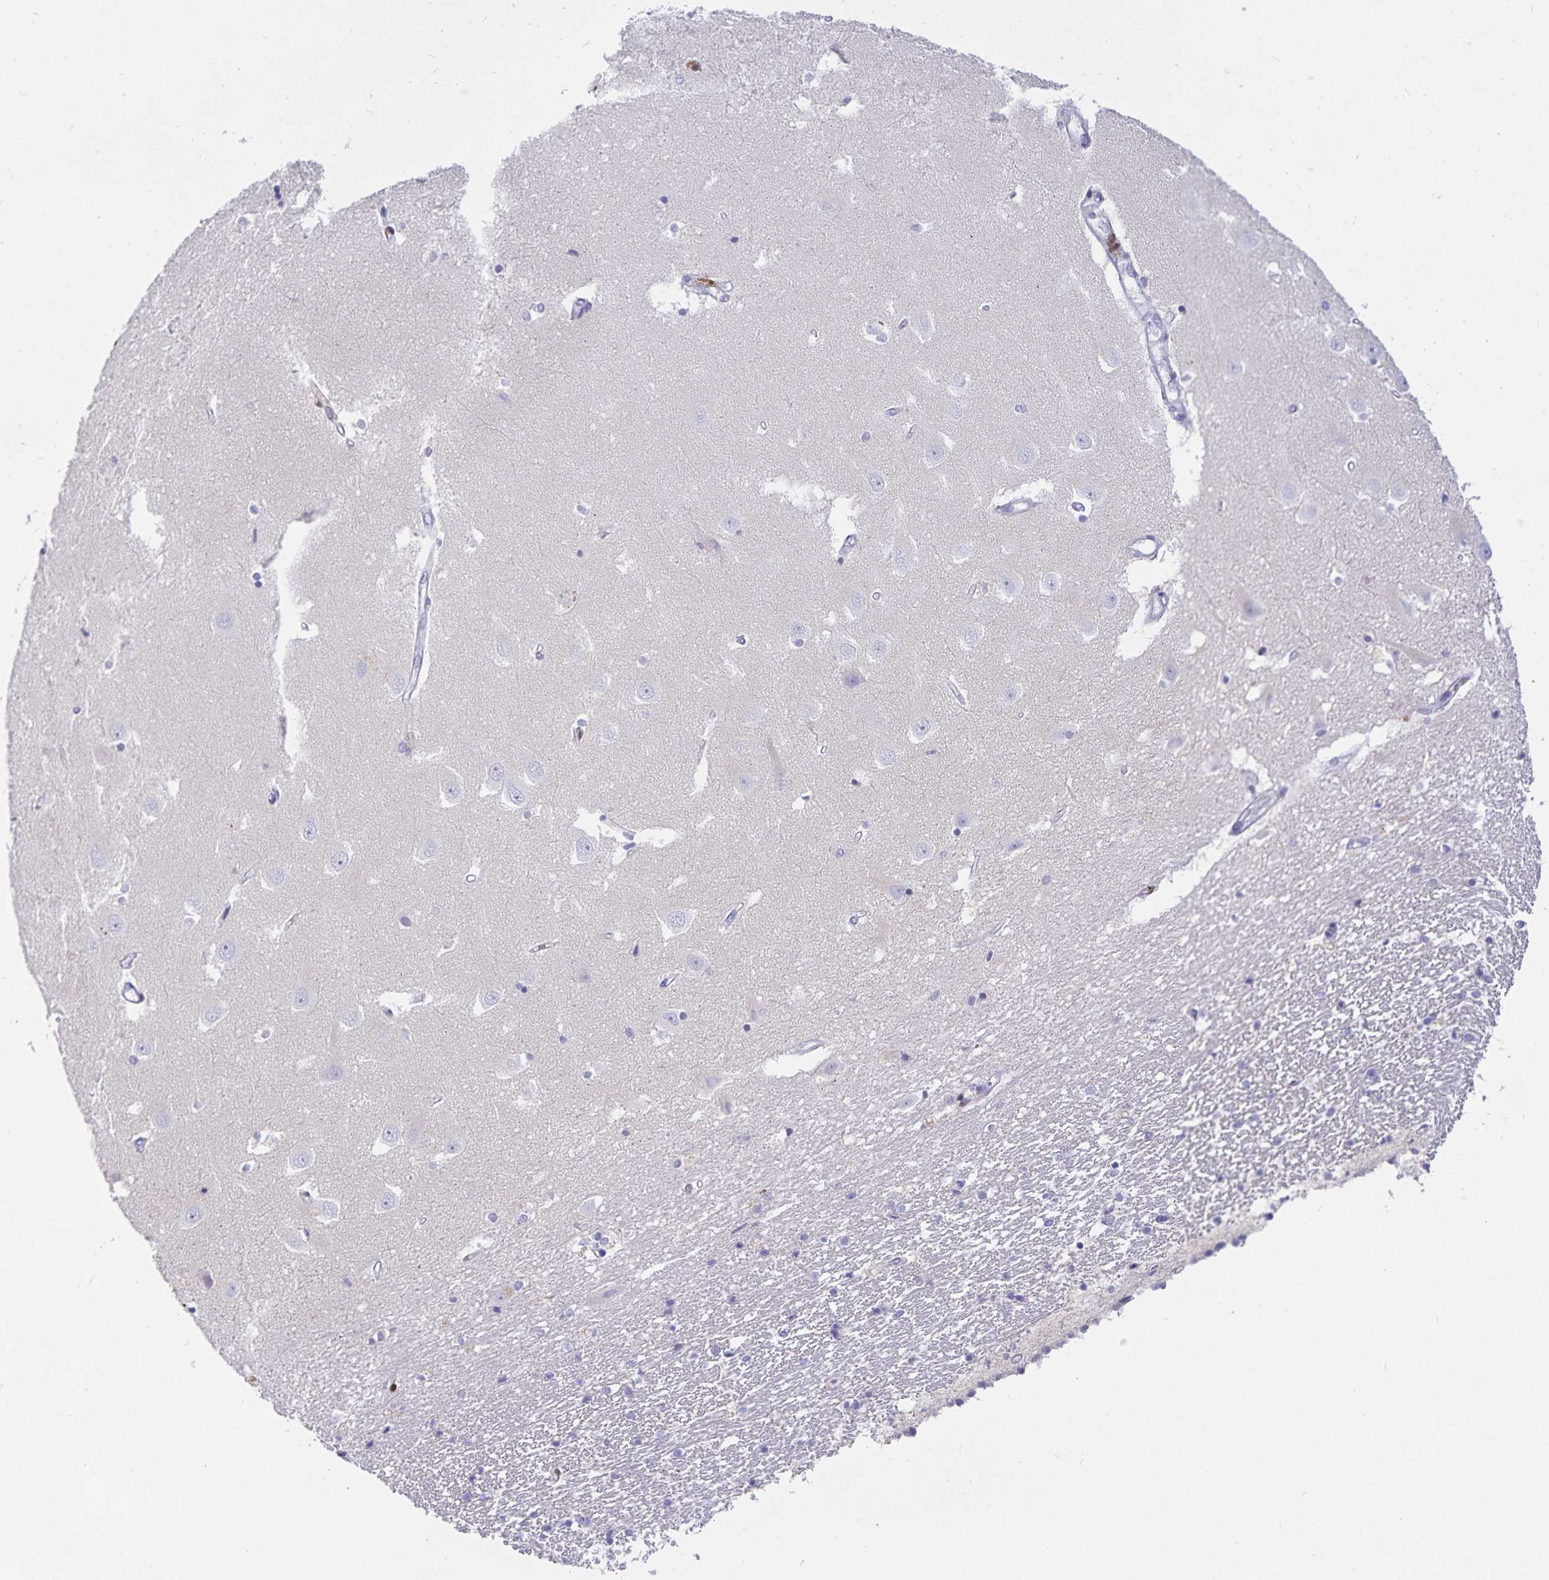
{"staining": {"intensity": "negative", "quantity": "none", "location": "none"}, "tissue": "hippocampus", "cell_type": "Glial cells", "image_type": "normal", "snomed": [{"axis": "morphology", "description": "Normal tissue, NOS"}, {"axis": "topography", "description": "Hippocampus"}], "caption": "An immunohistochemistry histopathology image of unremarkable hippocampus is shown. There is no staining in glial cells of hippocampus.", "gene": "KBTBD13", "patient": {"sex": "male", "age": 63}}